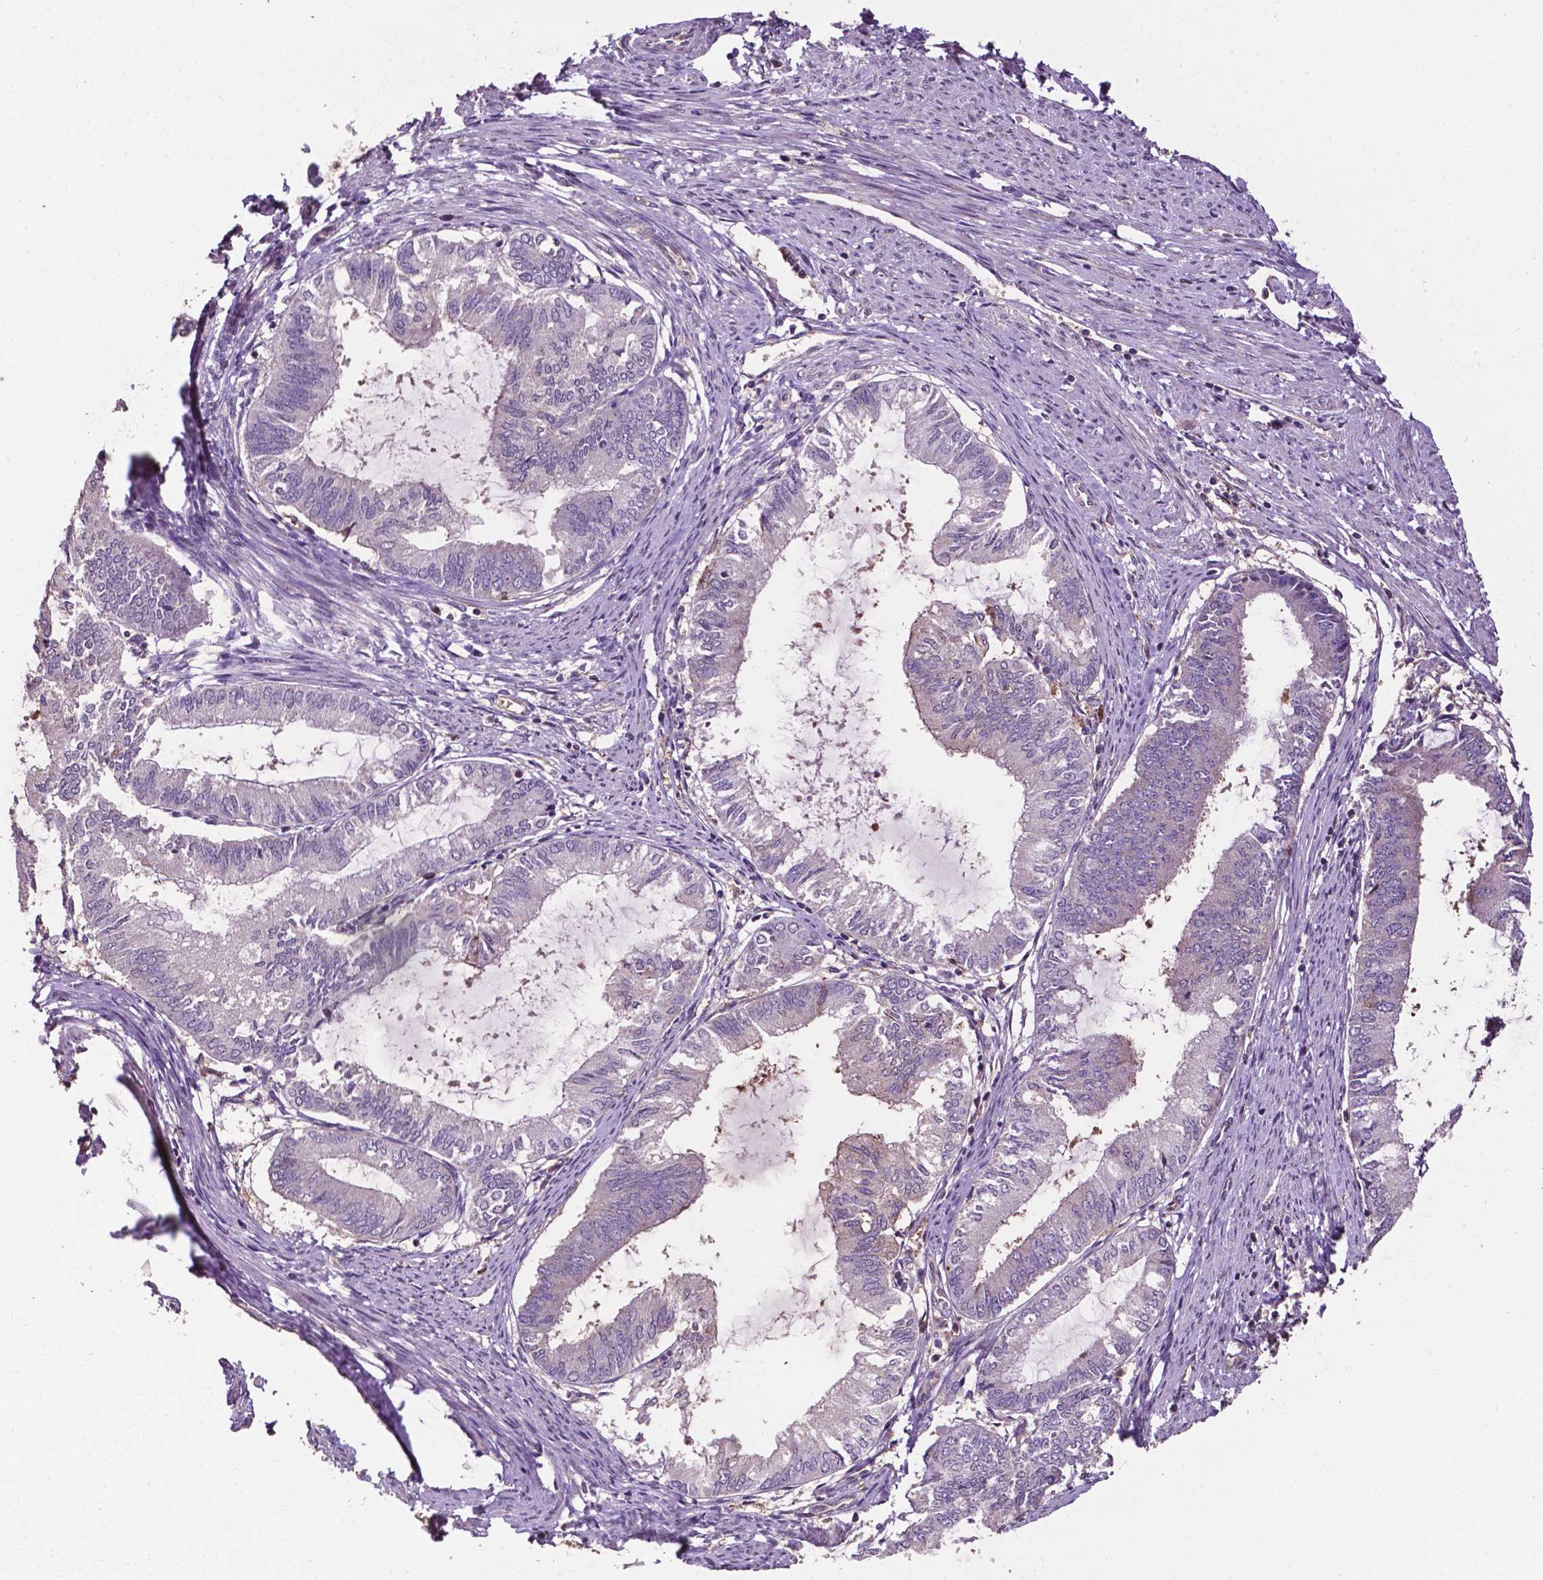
{"staining": {"intensity": "negative", "quantity": "none", "location": "none"}, "tissue": "endometrial cancer", "cell_type": "Tumor cells", "image_type": "cancer", "snomed": [{"axis": "morphology", "description": "Adenocarcinoma, NOS"}, {"axis": "topography", "description": "Endometrium"}], "caption": "Micrograph shows no significant protein positivity in tumor cells of endometrial adenocarcinoma.", "gene": "SMAD3", "patient": {"sex": "female", "age": 86}}